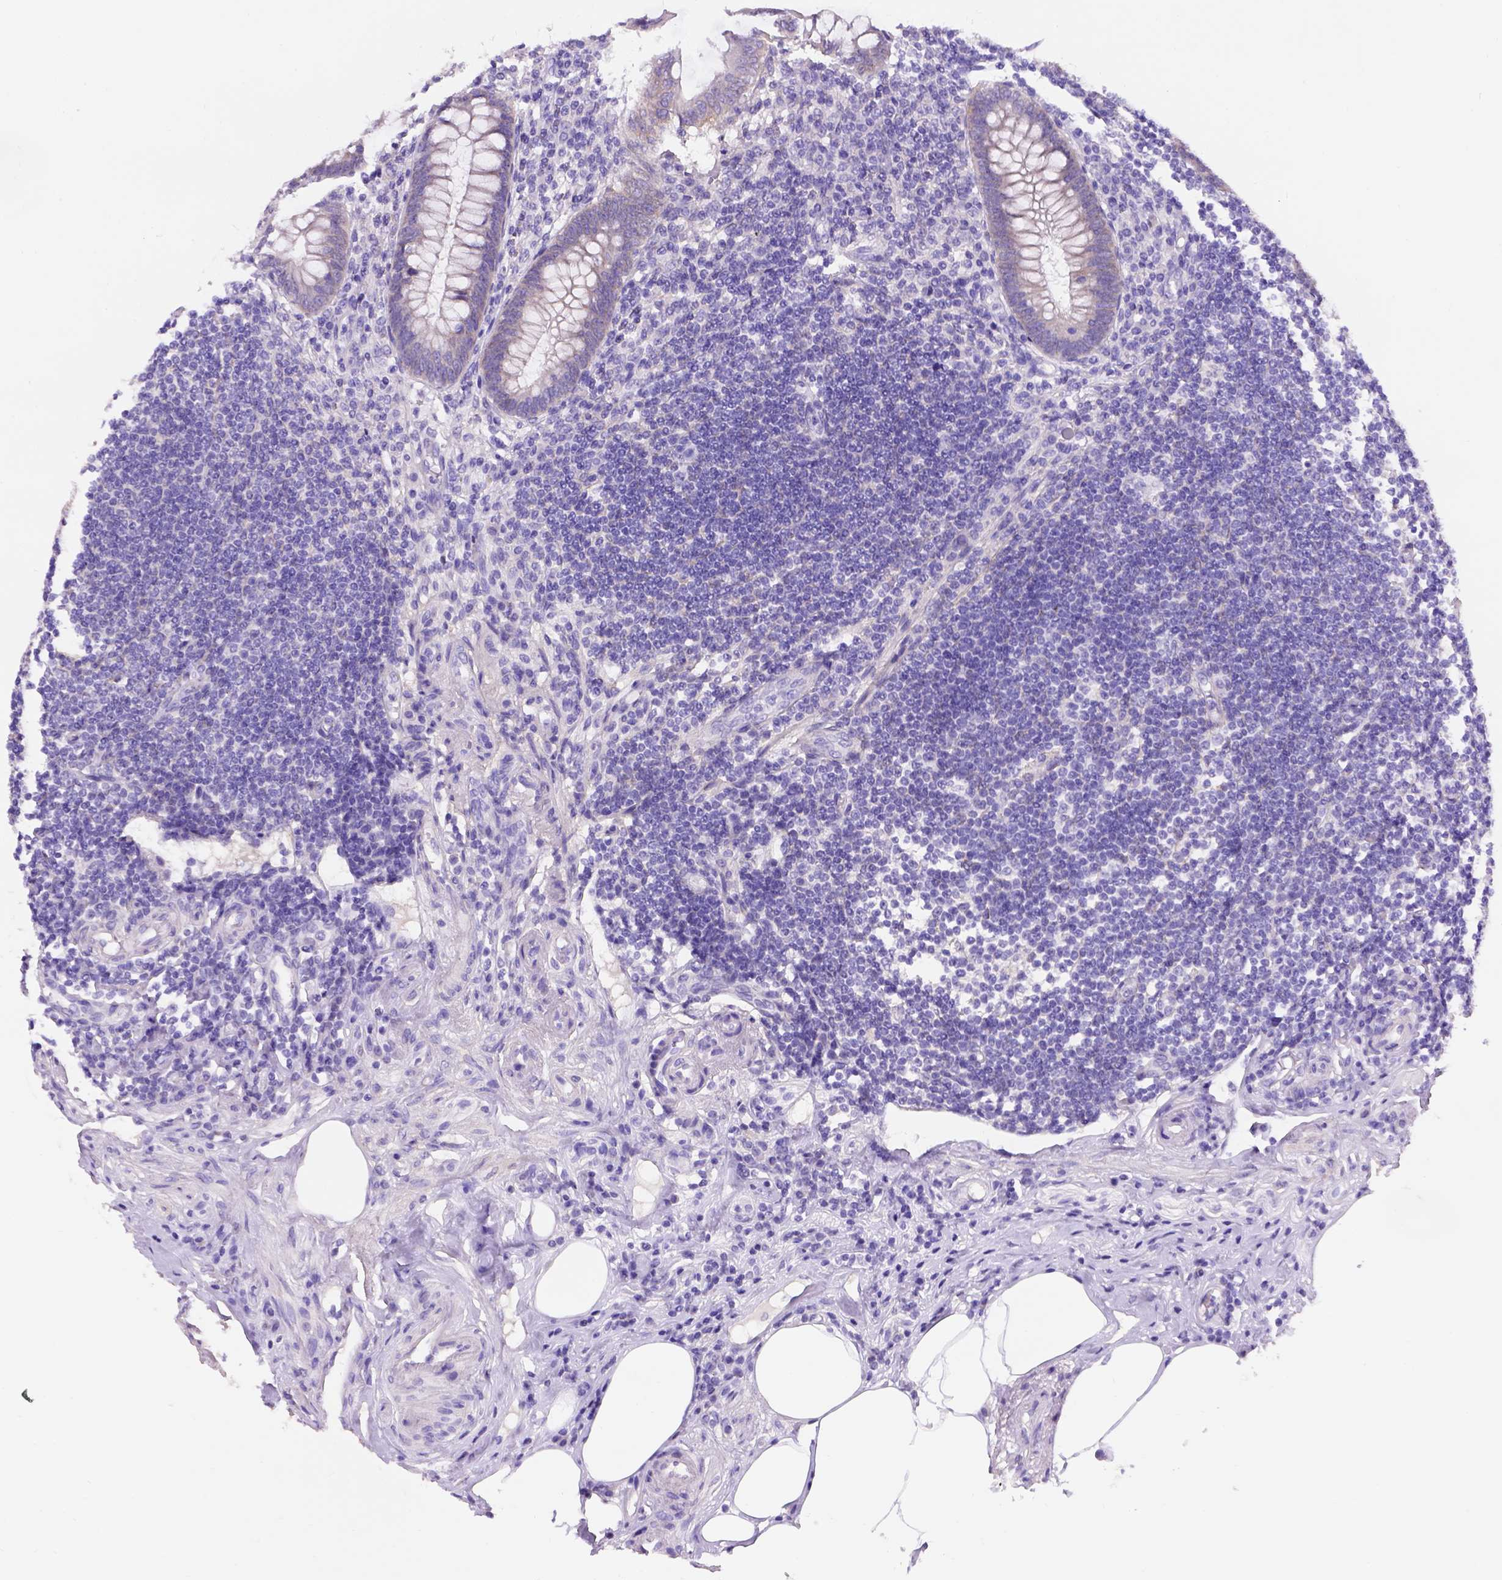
{"staining": {"intensity": "weak", "quantity": "25%-75%", "location": "cytoplasmic/membranous"}, "tissue": "appendix", "cell_type": "Glandular cells", "image_type": "normal", "snomed": [{"axis": "morphology", "description": "Normal tissue, NOS"}, {"axis": "topography", "description": "Appendix"}], "caption": "Protein staining demonstrates weak cytoplasmic/membranous positivity in approximately 25%-75% of glandular cells in normal appendix.", "gene": "EGFR", "patient": {"sex": "female", "age": 57}}